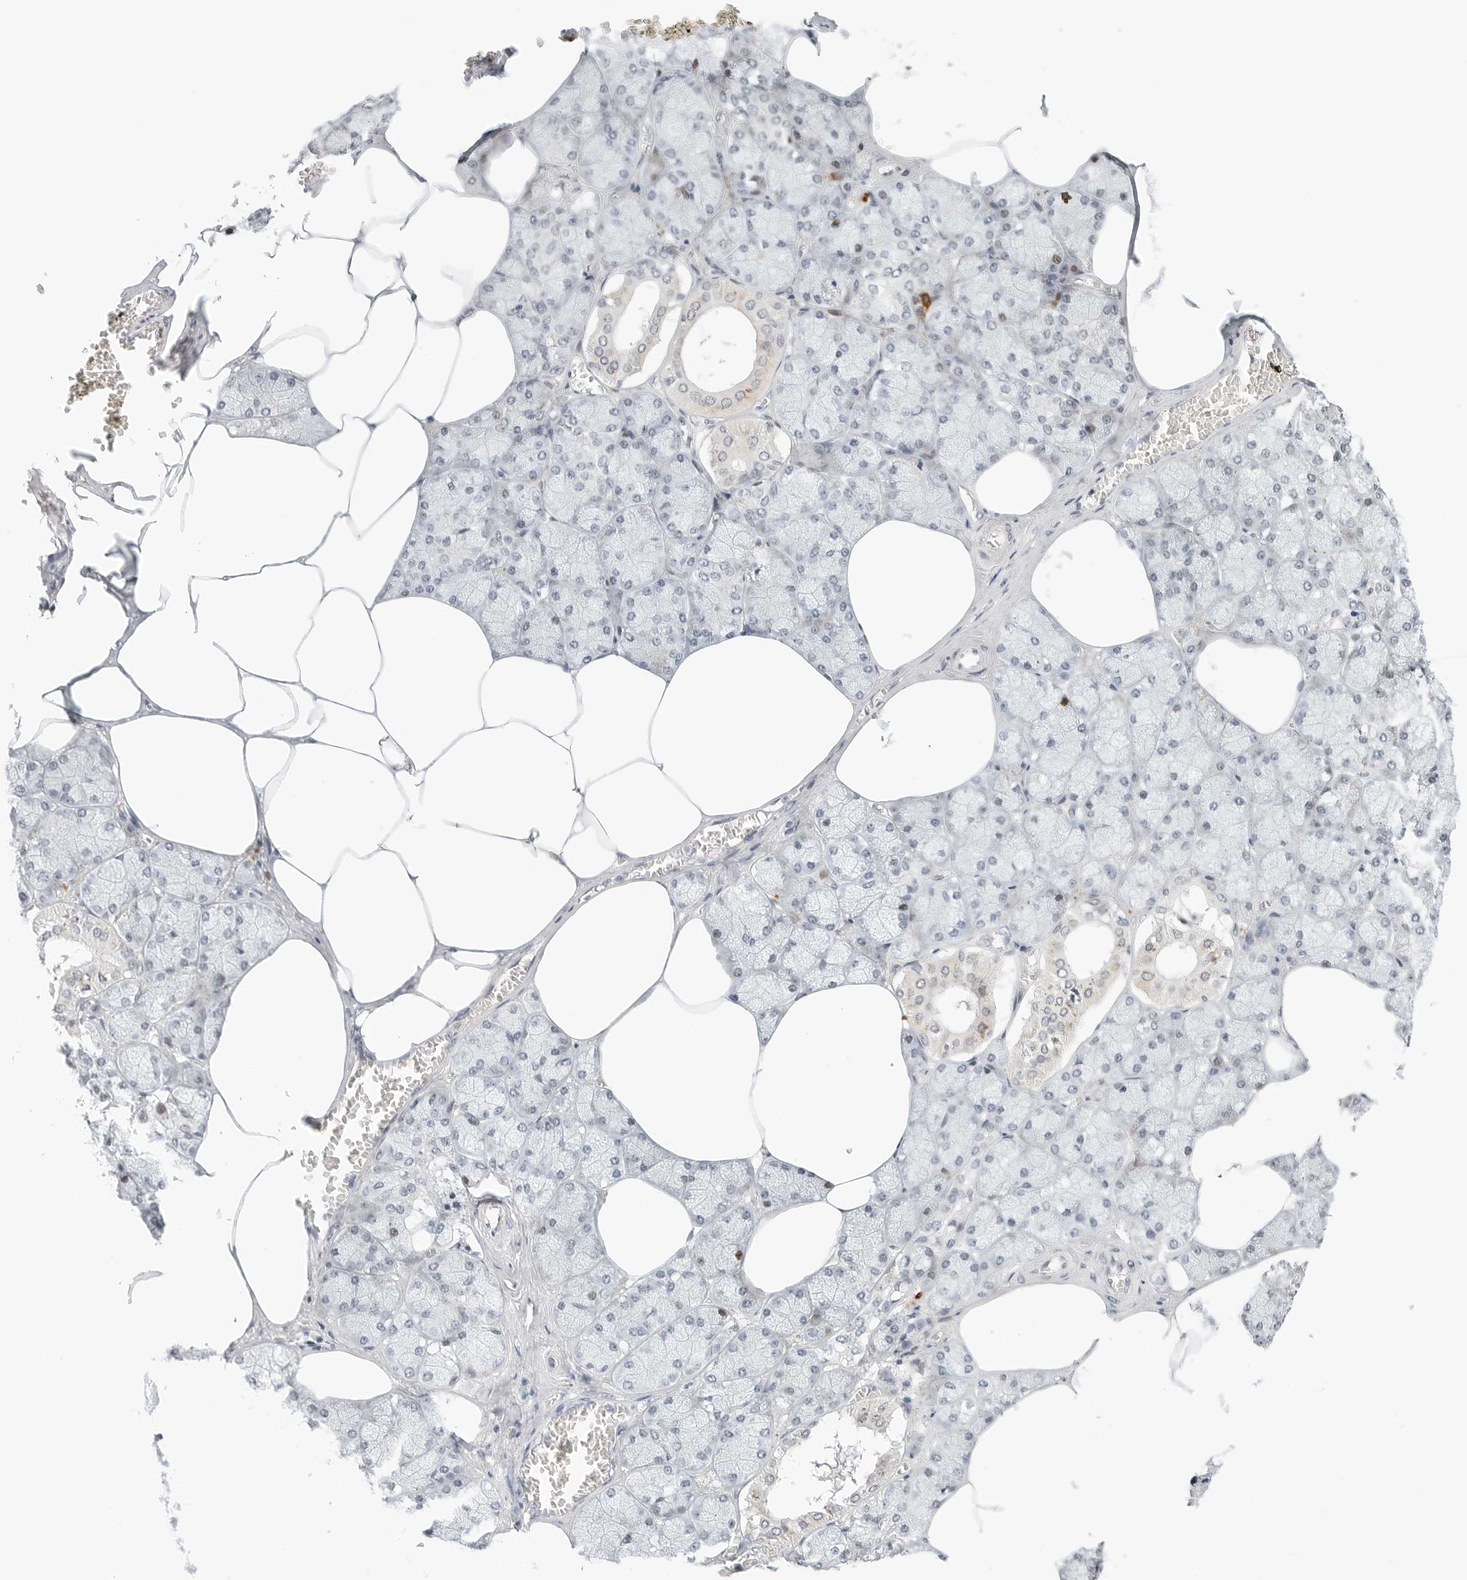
{"staining": {"intensity": "moderate", "quantity": "<25%", "location": "cytoplasmic/membranous"}, "tissue": "salivary gland", "cell_type": "Glandular cells", "image_type": "normal", "snomed": [{"axis": "morphology", "description": "Normal tissue, NOS"}, {"axis": "topography", "description": "Salivary gland"}], "caption": "IHC image of unremarkable salivary gland: human salivary gland stained using immunohistochemistry (IHC) reveals low levels of moderate protein expression localized specifically in the cytoplasmic/membranous of glandular cells, appearing as a cytoplasmic/membranous brown color.", "gene": "PARP10", "patient": {"sex": "male", "age": 62}}